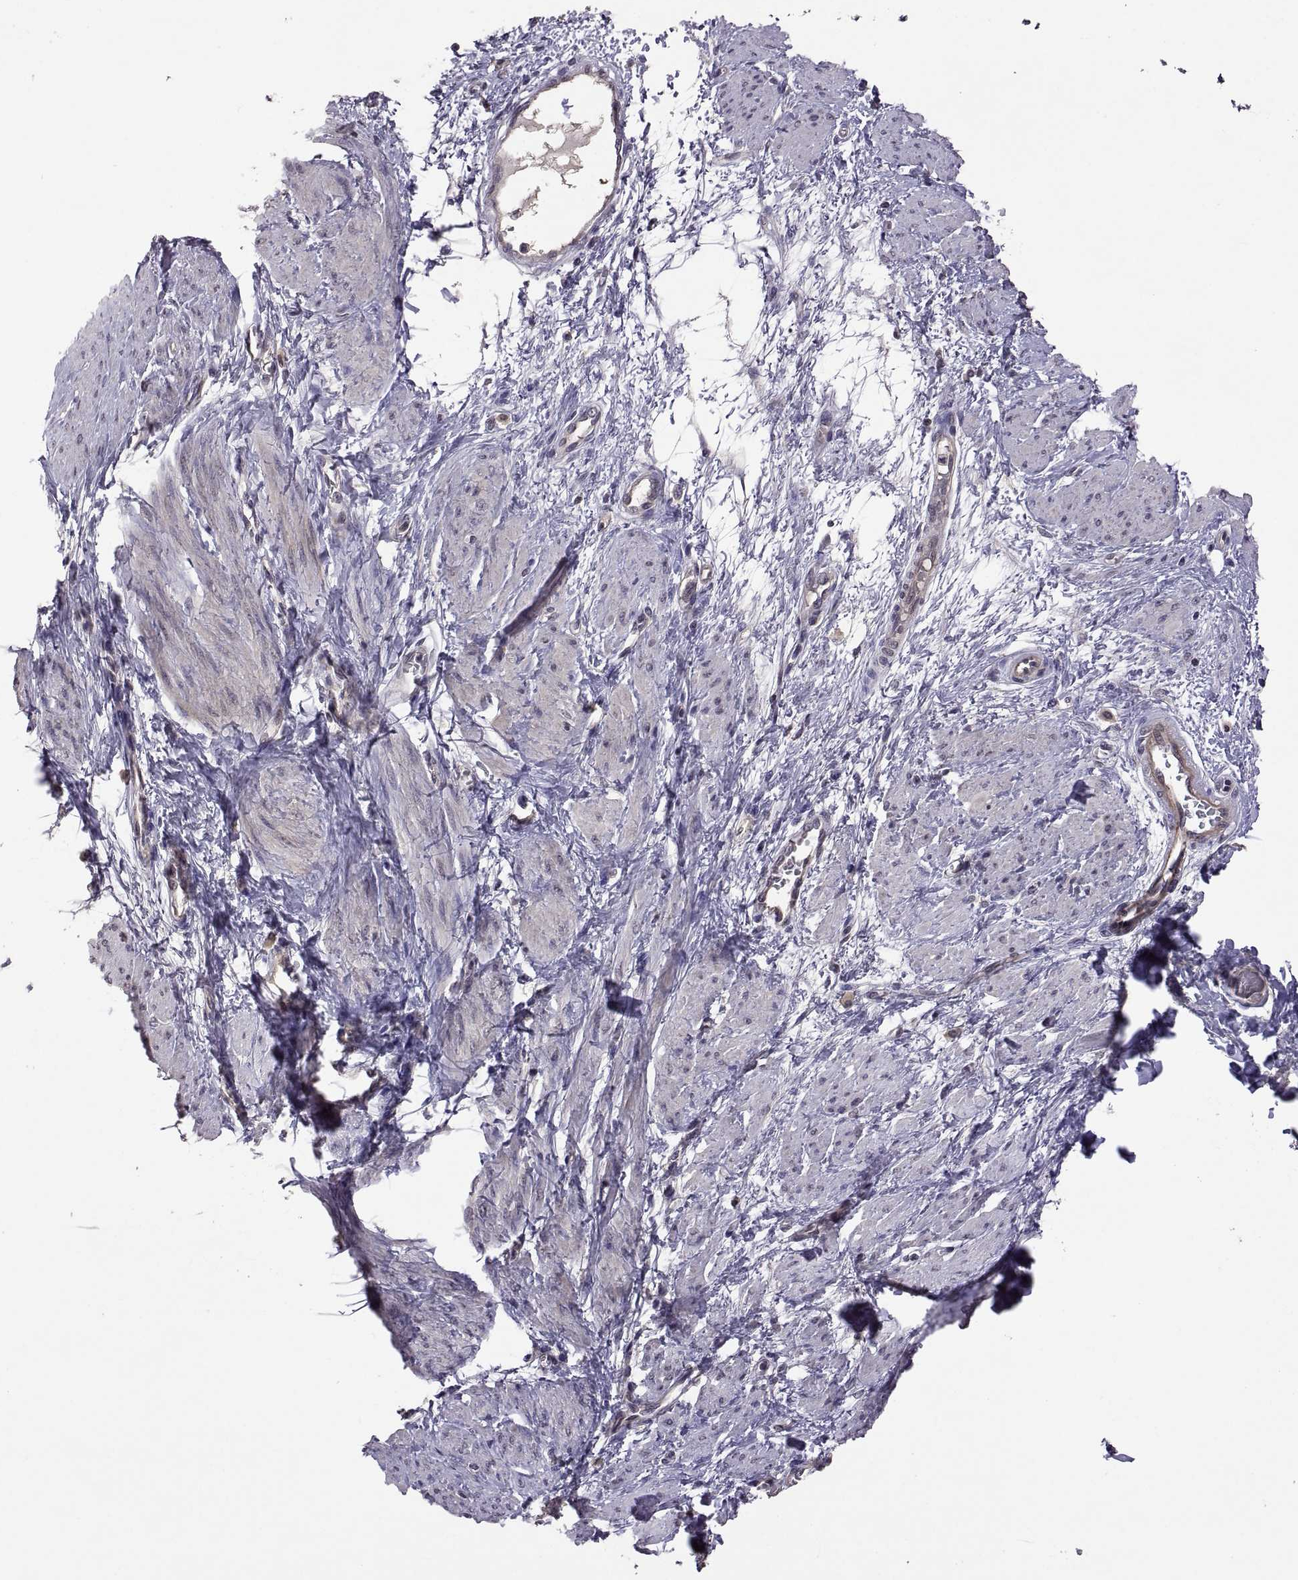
{"staining": {"intensity": "negative", "quantity": "none", "location": "none"}, "tissue": "smooth muscle", "cell_type": "Smooth muscle cells", "image_type": "normal", "snomed": [{"axis": "morphology", "description": "Normal tissue, NOS"}, {"axis": "topography", "description": "Smooth muscle"}, {"axis": "topography", "description": "Uterus"}], "caption": "Histopathology image shows no protein expression in smooth muscle cells of benign smooth muscle.", "gene": "LAMA1", "patient": {"sex": "female", "age": 39}}